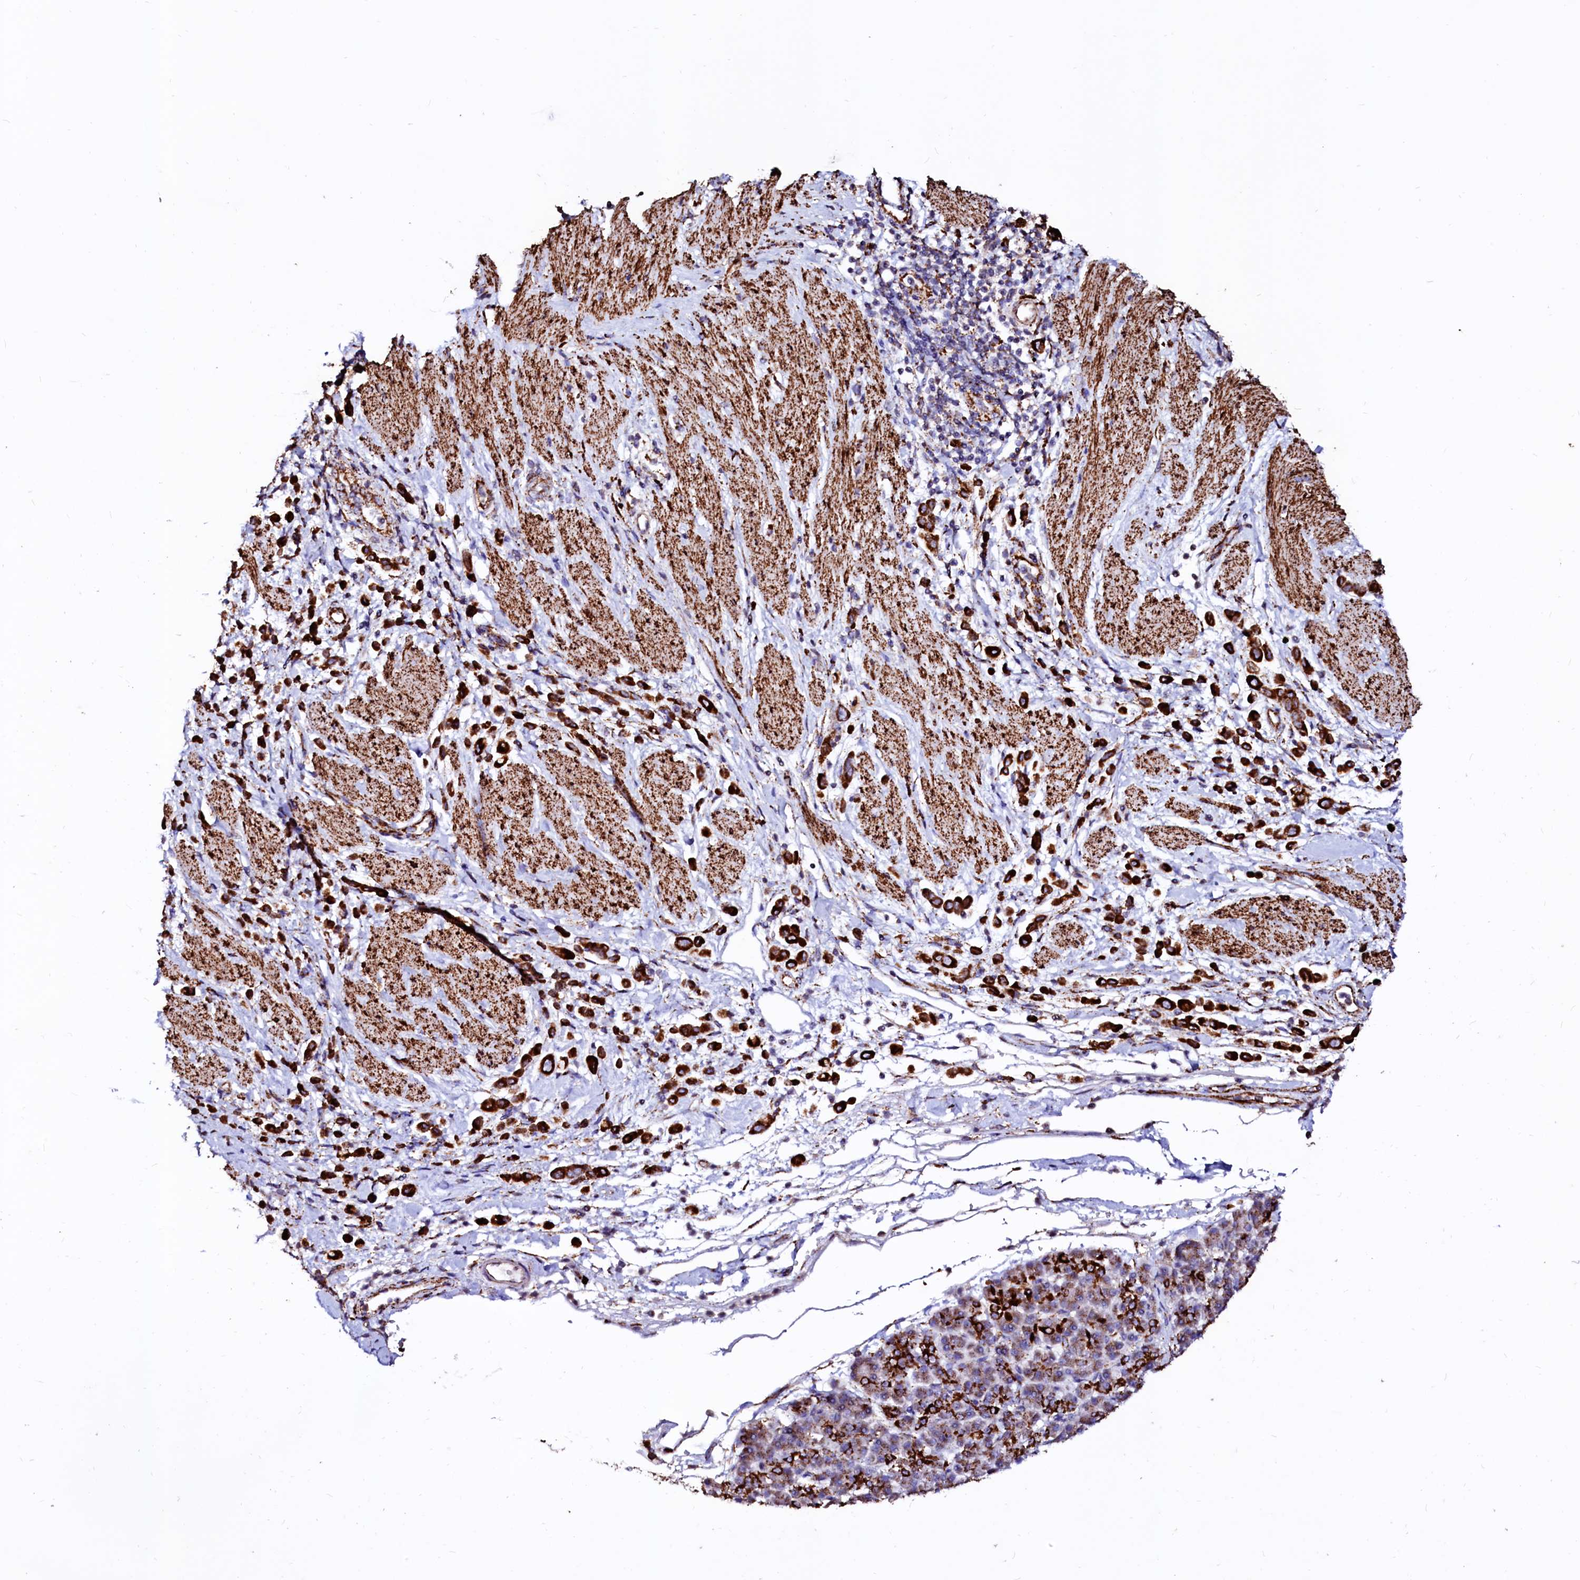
{"staining": {"intensity": "strong", "quantity": ">75%", "location": "cytoplasmic/membranous"}, "tissue": "pancreatic cancer", "cell_type": "Tumor cells", "image_type": "cancer", "snomed": [{"axis": "morphology", "description": "Normal tissue, NOS"}, {"axis": "morphology", "description": "Adenocarcinoma, NOS"}, {"axis": "topography", "description": "Pancreas"}], "caption": "A histopathology image of human pancreatic cancer (adenocarcinoma) stained for a protein exhibits strong cytoplasmic/membranous brown staining in tumor cells.", "gene": "MAOB", "patient": {"sex": "female", "age": 64}}